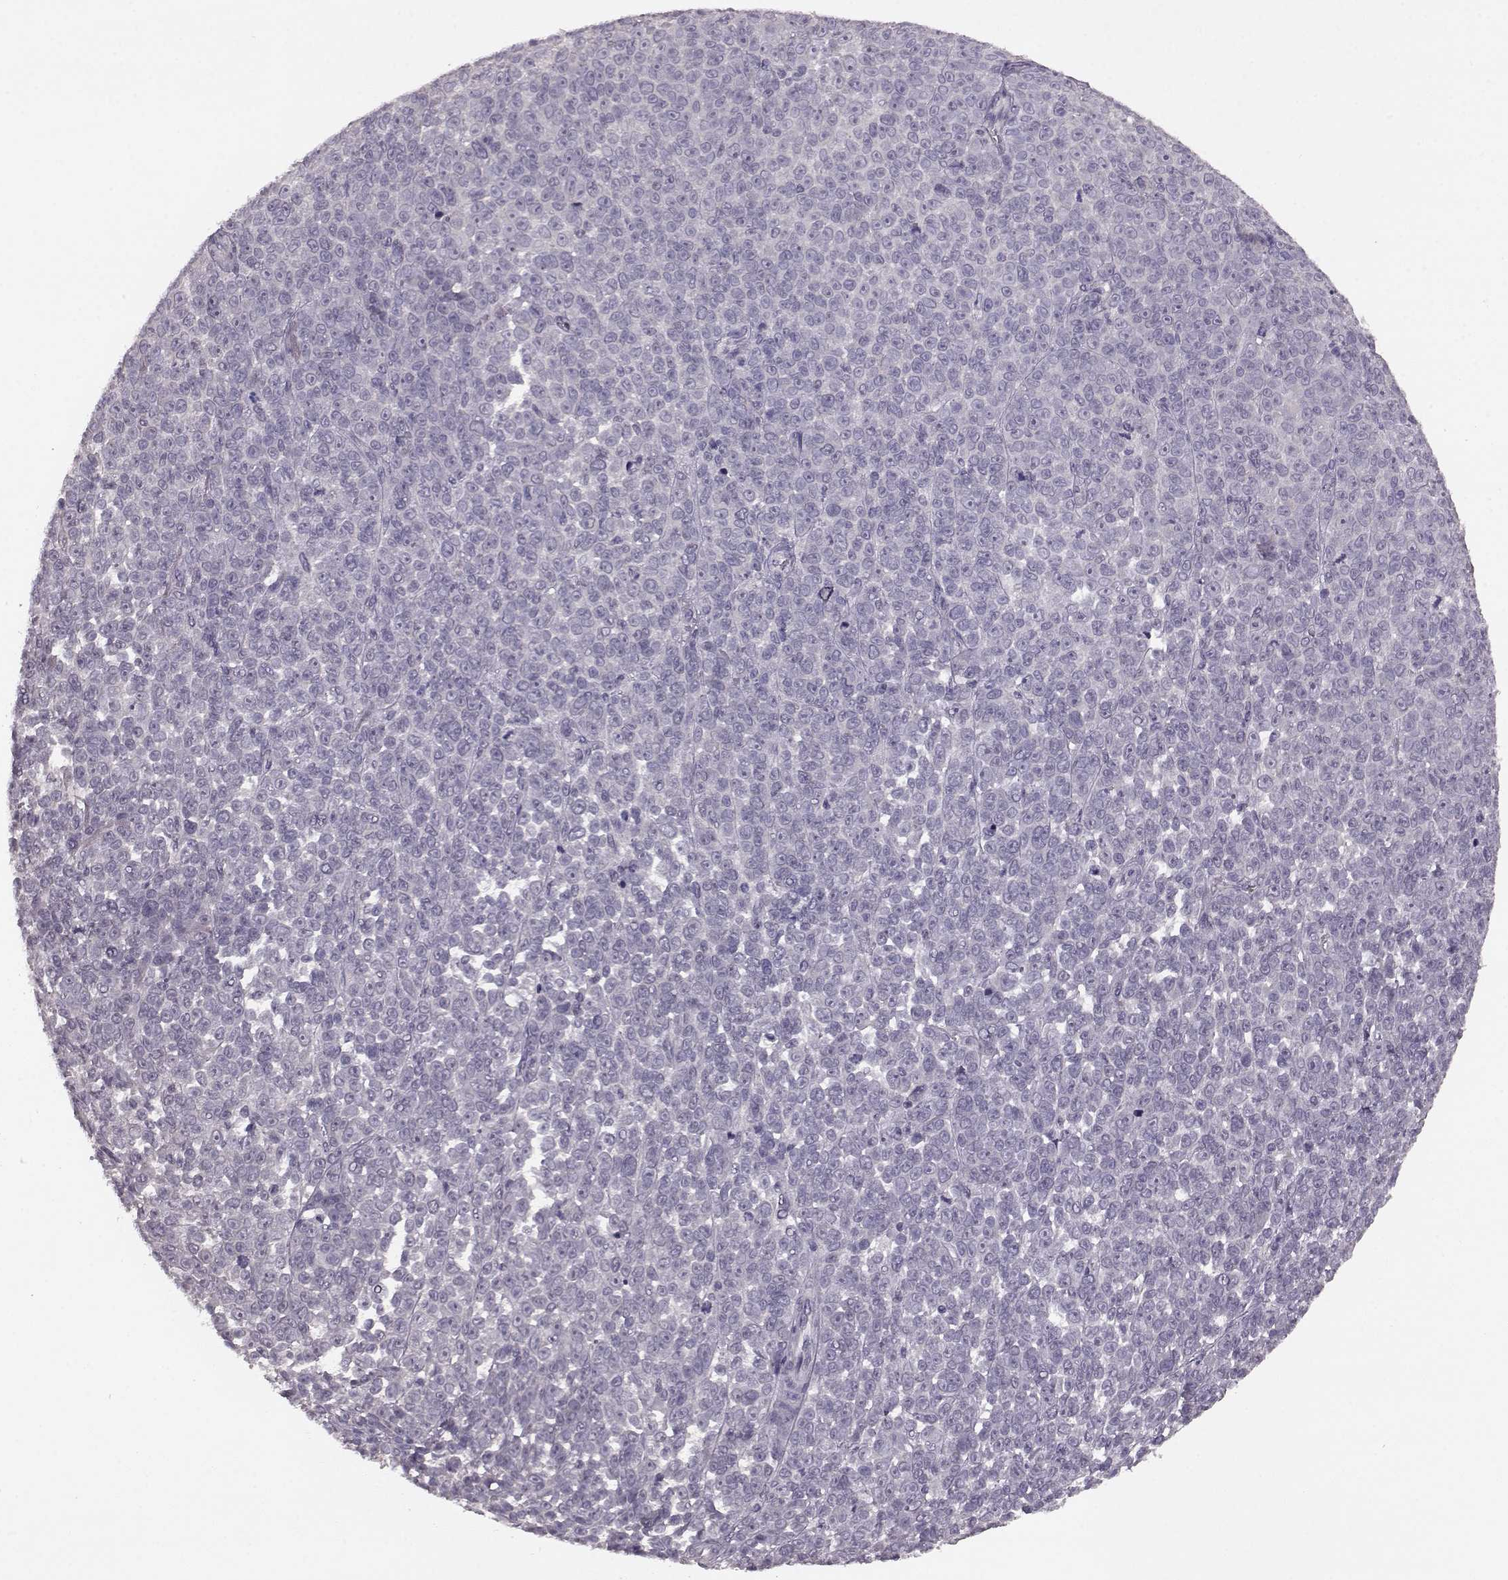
{"staining": {"intensity": "negative", "quantity": "none", "location": "none"}, "tissue": "melanoma", "cell_type": "Tumor cells", "image_type": "cancer", "snomed": [{"axis": "morphology", "description": "Malignant melanoma, NOS"}, {"axis": "topography", "description": "Skin"}], "caption": "Tumor cells show no significant protein expression in melanoma.", "gene": "SLC52A3", "patient": {"sex": "female", "age": 95}}